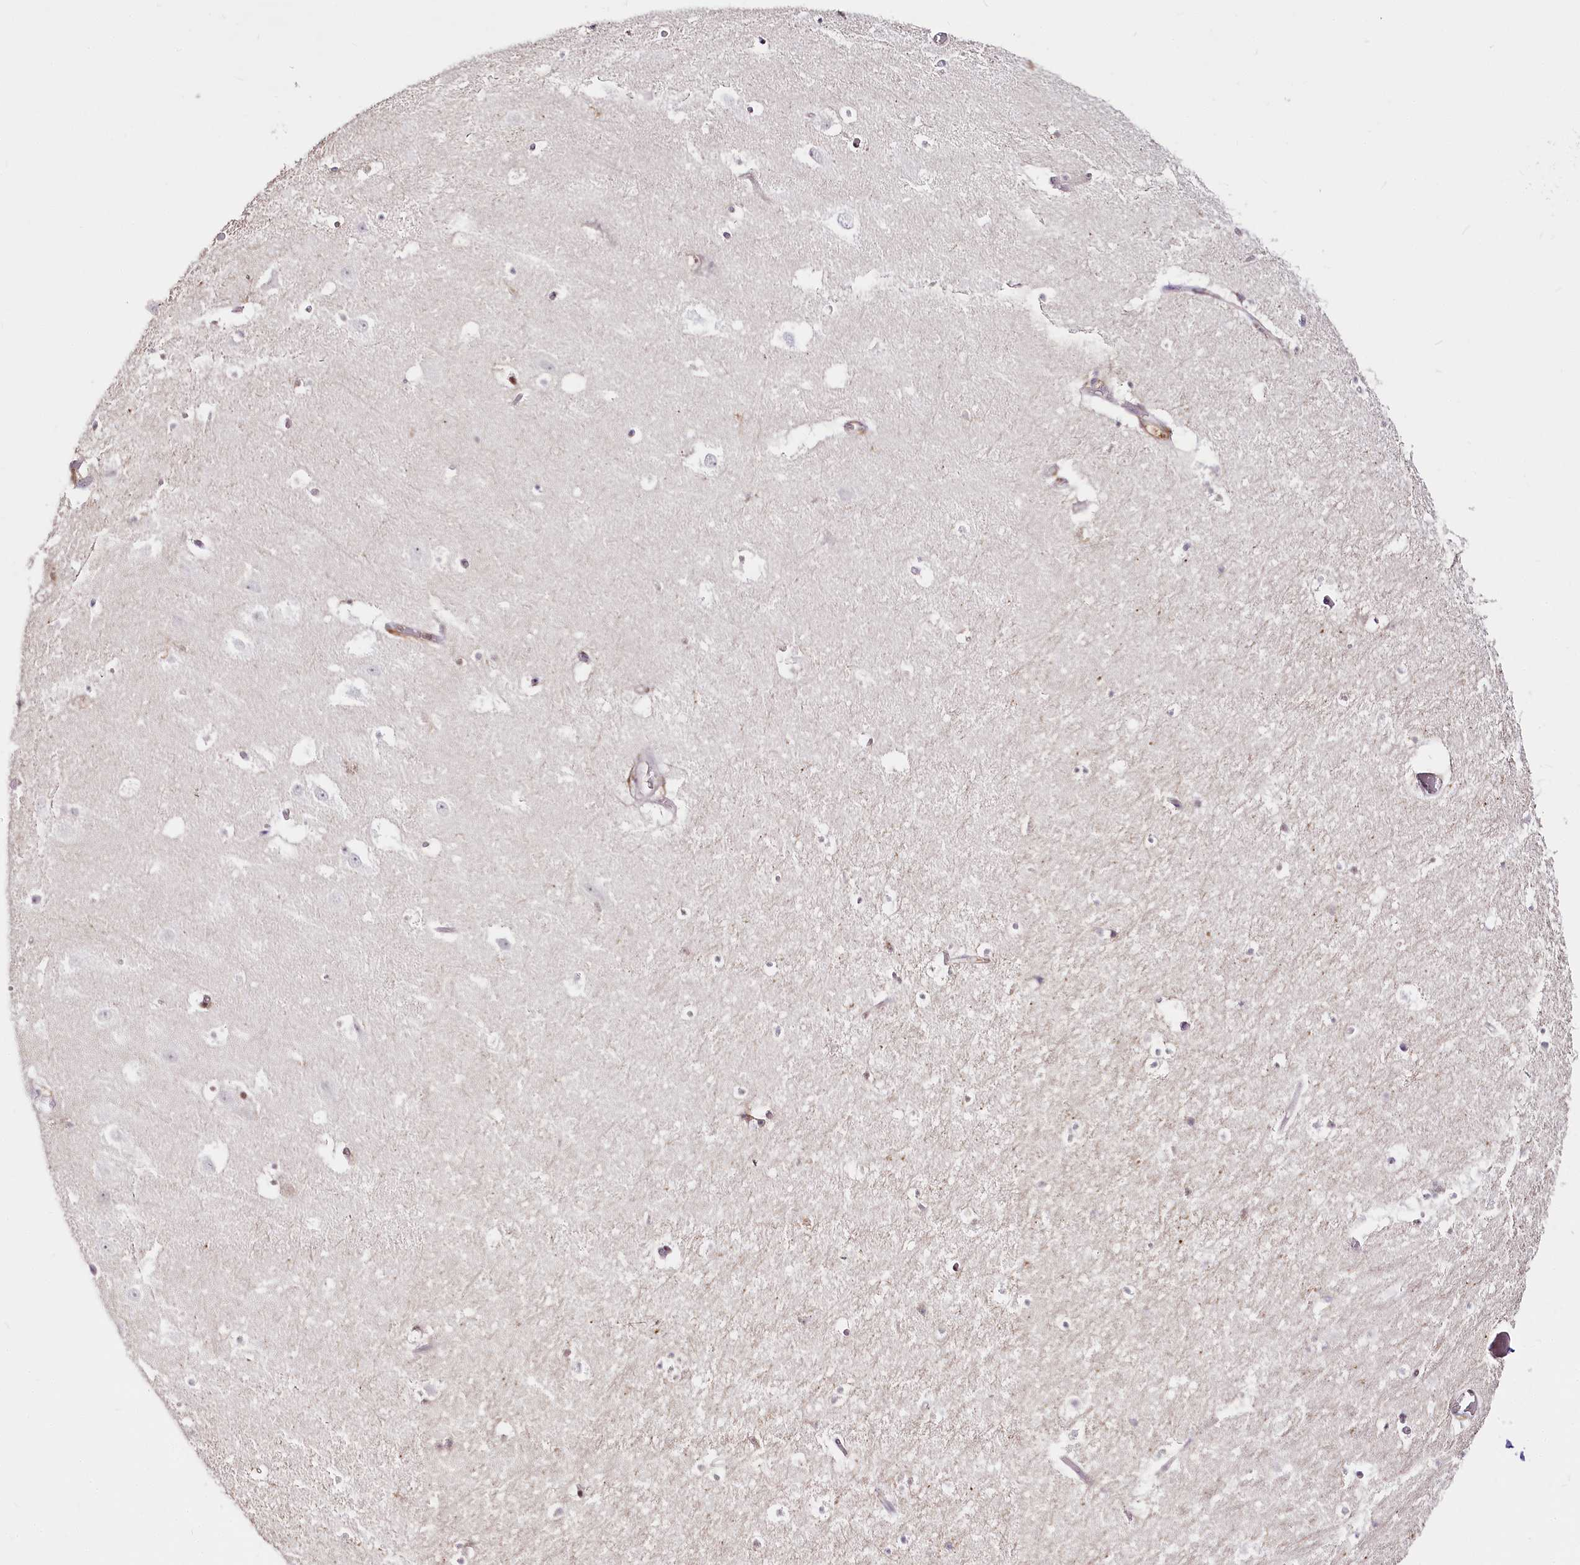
{"staining": {"intensity": "negative", "quantity": "none", "location": "none"}, "tissue": "hippocampus", "cell_type": "Glial cells", "image_type": "normal", "snomed": [{"axis": "morphology", "description": "Normal tissue, NOS"}, {"axis": "topography", "description": "Hippocampus"}], "caption": "DAB (3,3'-diaminobenzidine) immunohistochemical staining of unremarkable hippocampus demonstrates no significant expression in glial cells.", "gene": "DOCK2", "patient": {"sex": "female", "age": 52}}